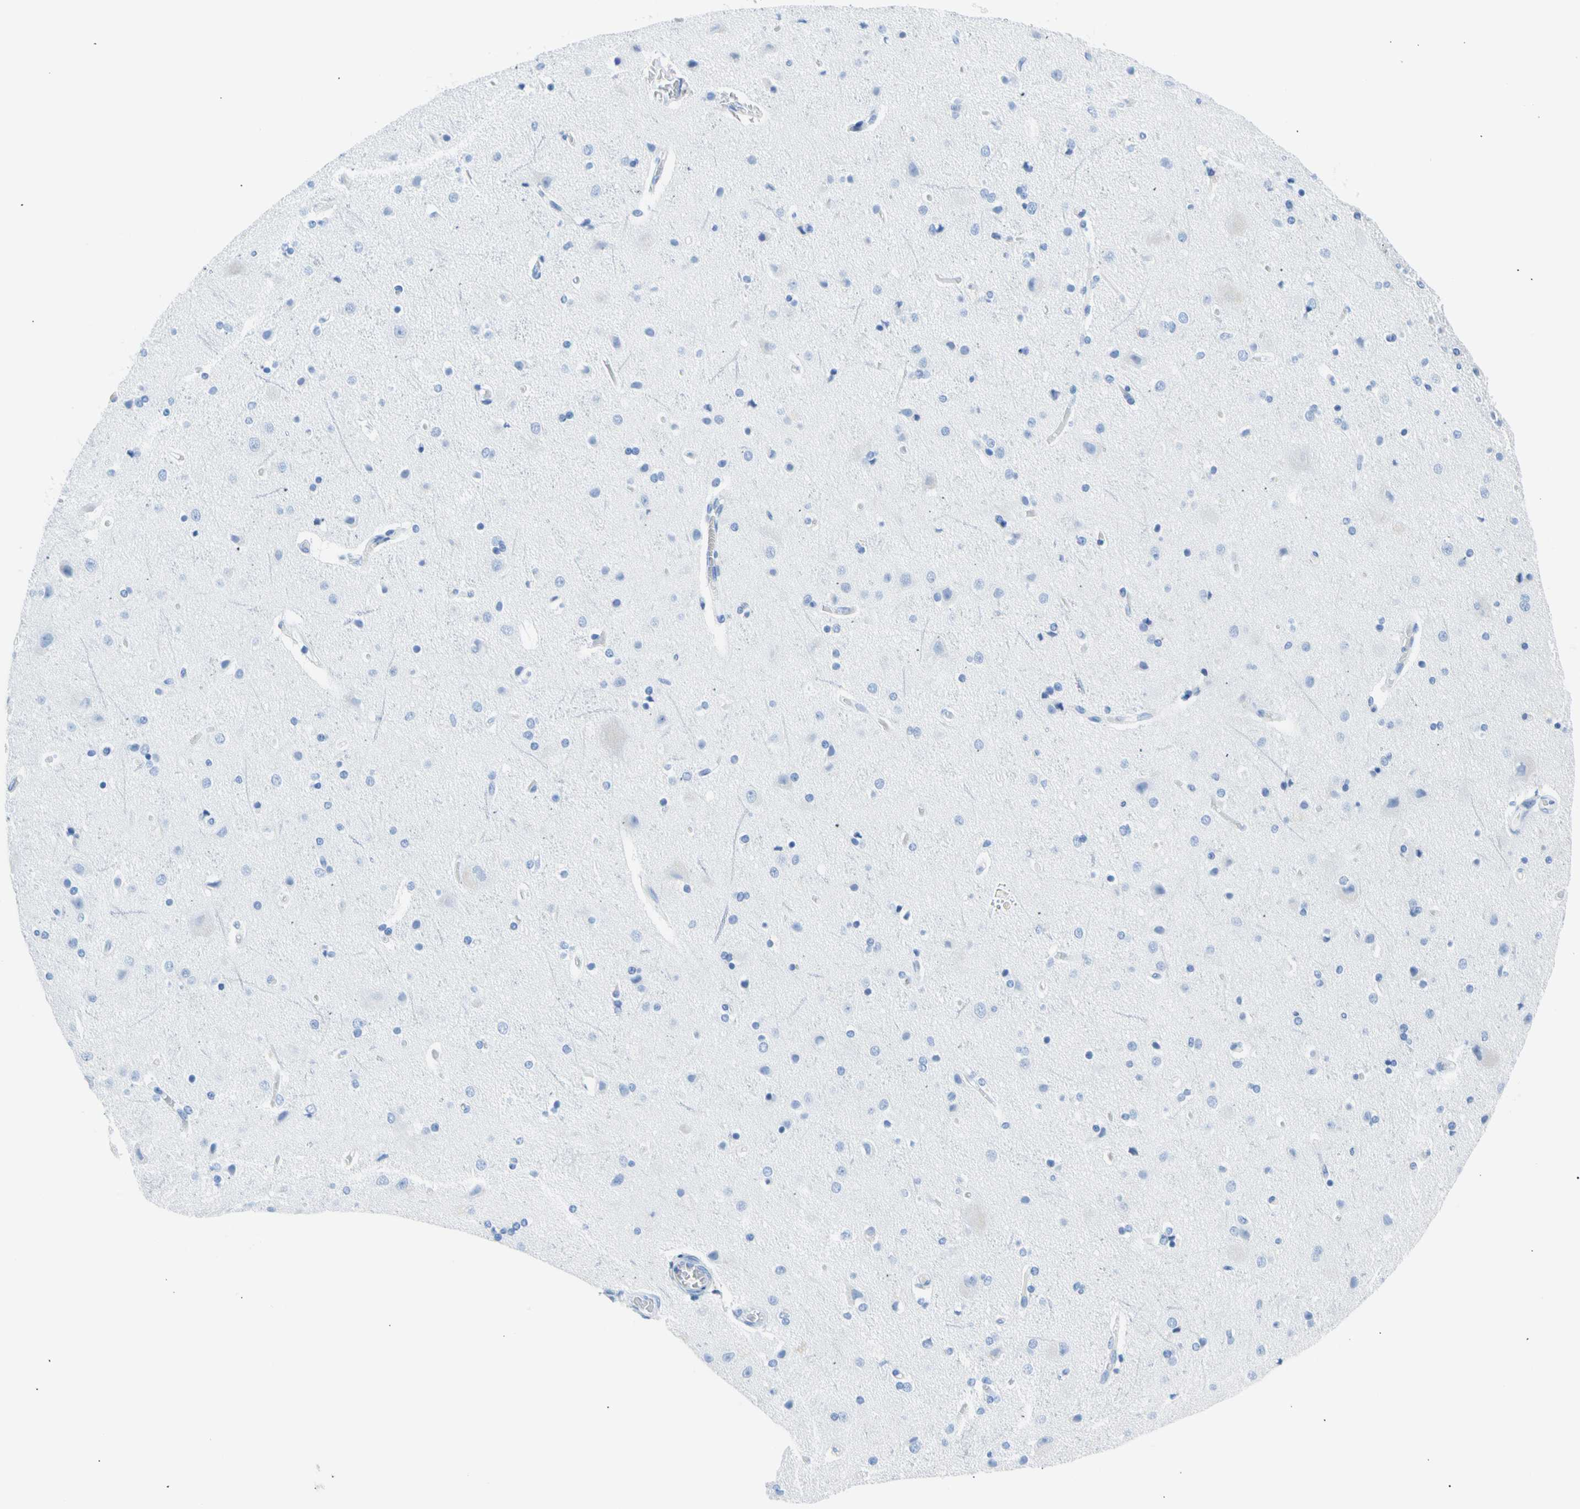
{"staining": {"intensity": "negative", "quantity": "none", "location": "none"}, "tissue": "cerebral cortex", "cell_type": "Endothelial cells", "image_type": "normal", "snomed": [{"axis": "morphology", "description": "Normal tissue, NOS"}, {"axis": "topography", "description": "Cerebral cortex"}], "caption": "High magnification brightfield microscopy of unremarkable cerebral cortex stained with DAB (brown) and counterstained with hematoxylin (blue): endothelial cells show no significant expression.", "gene": "CEL", "patient": {"sex": "female", "age": 54}}